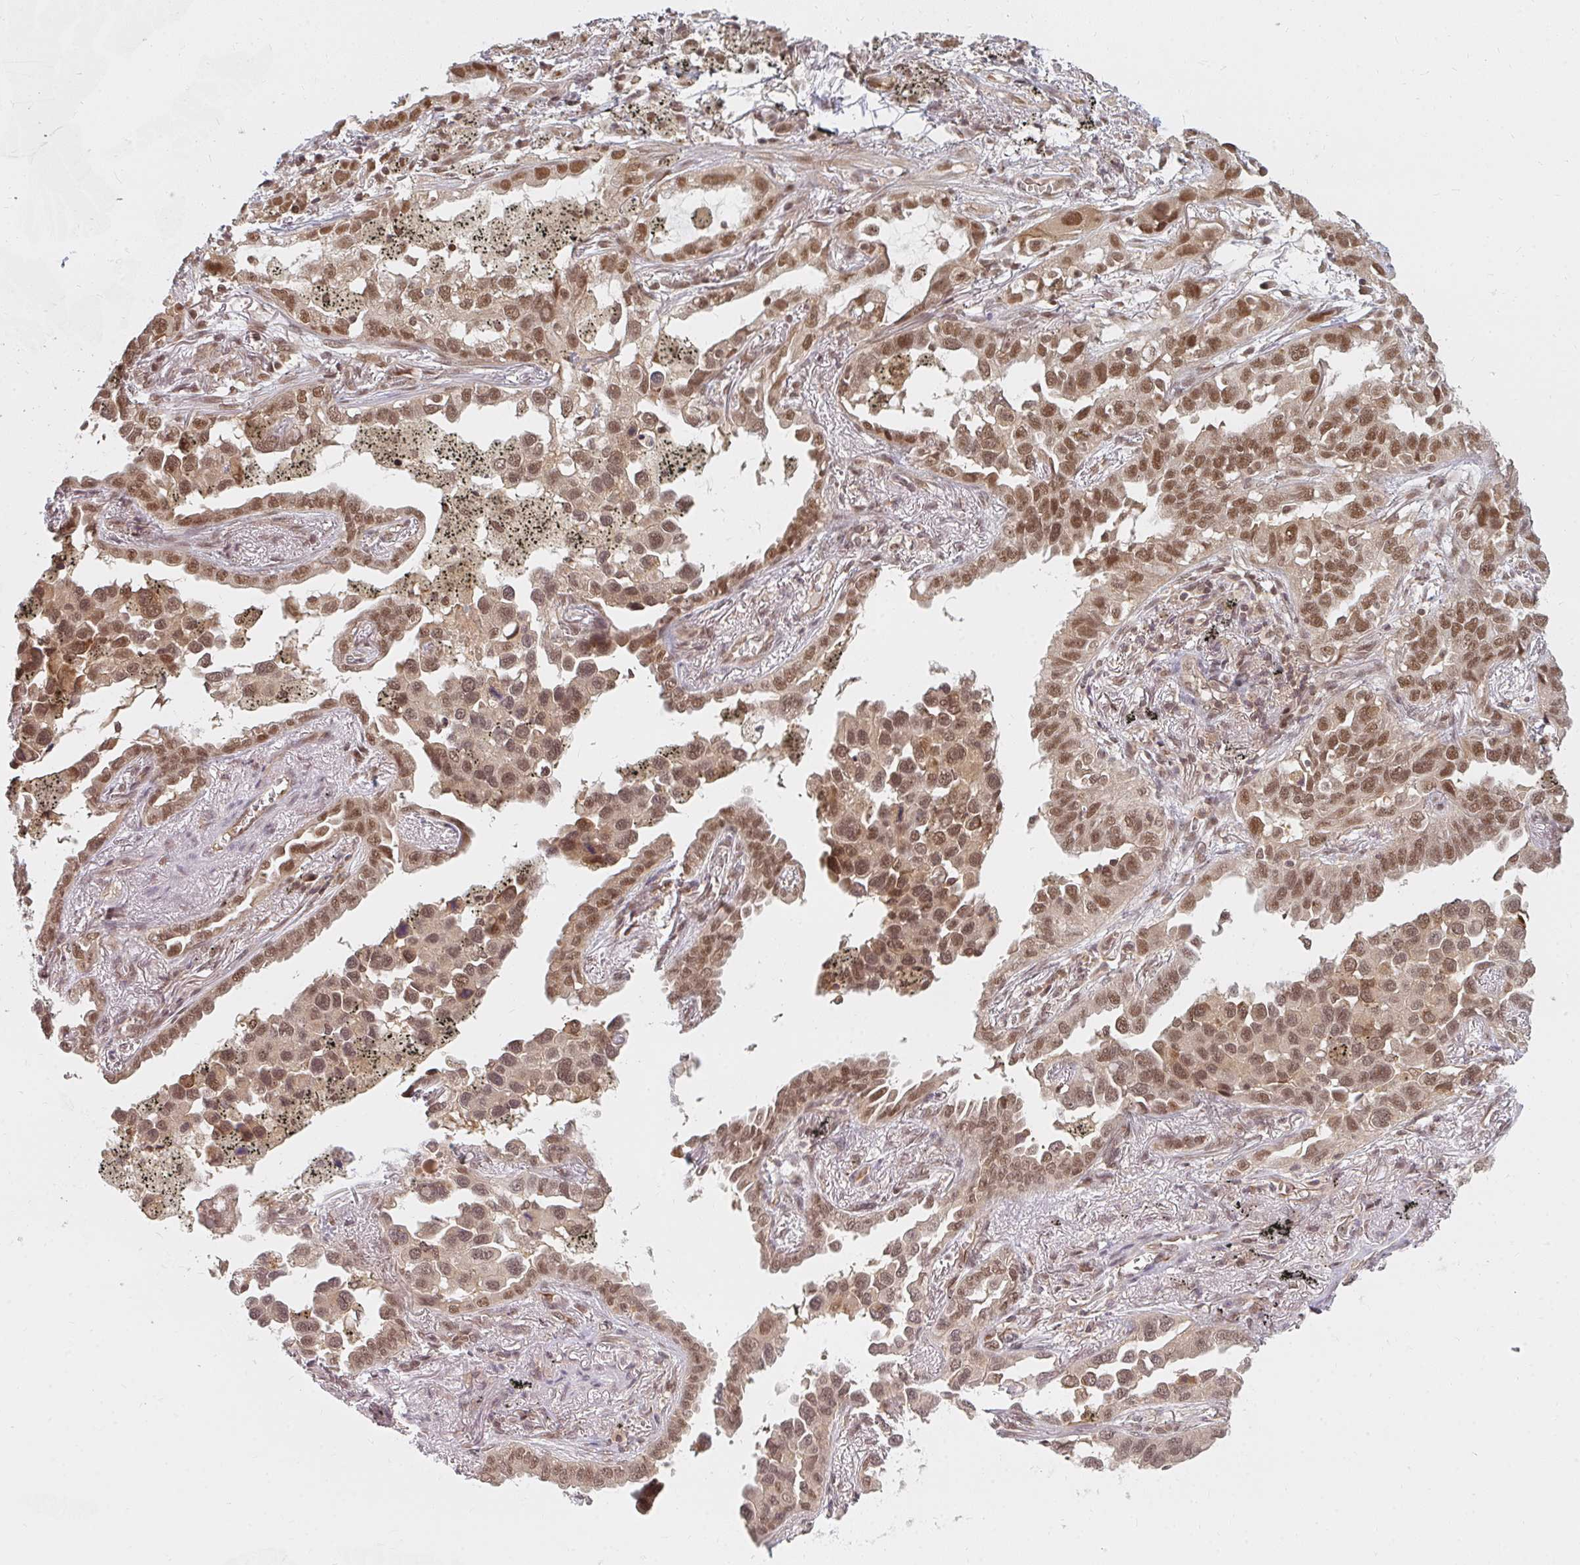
{"staining": {"intensity": "moderate", "quantity": ">75%", "location": "nuclear"}, "tissue": "lung cancer", "cell_type": "Tumor cells", "image_type": "cancer", "snomed": [{"axis": "morphology", "description": "Adenocarcinoma, NOS"}, {"axis": "topography", "description": "Lung"}], "caption": "Immunohistochemical staining of human lung adenocarcinoma shows moderate nuclear protein positivity in about >75% of tumor cells.", "gene": "GTF3C6", "patient": {"sex": "male", "age": 67}}